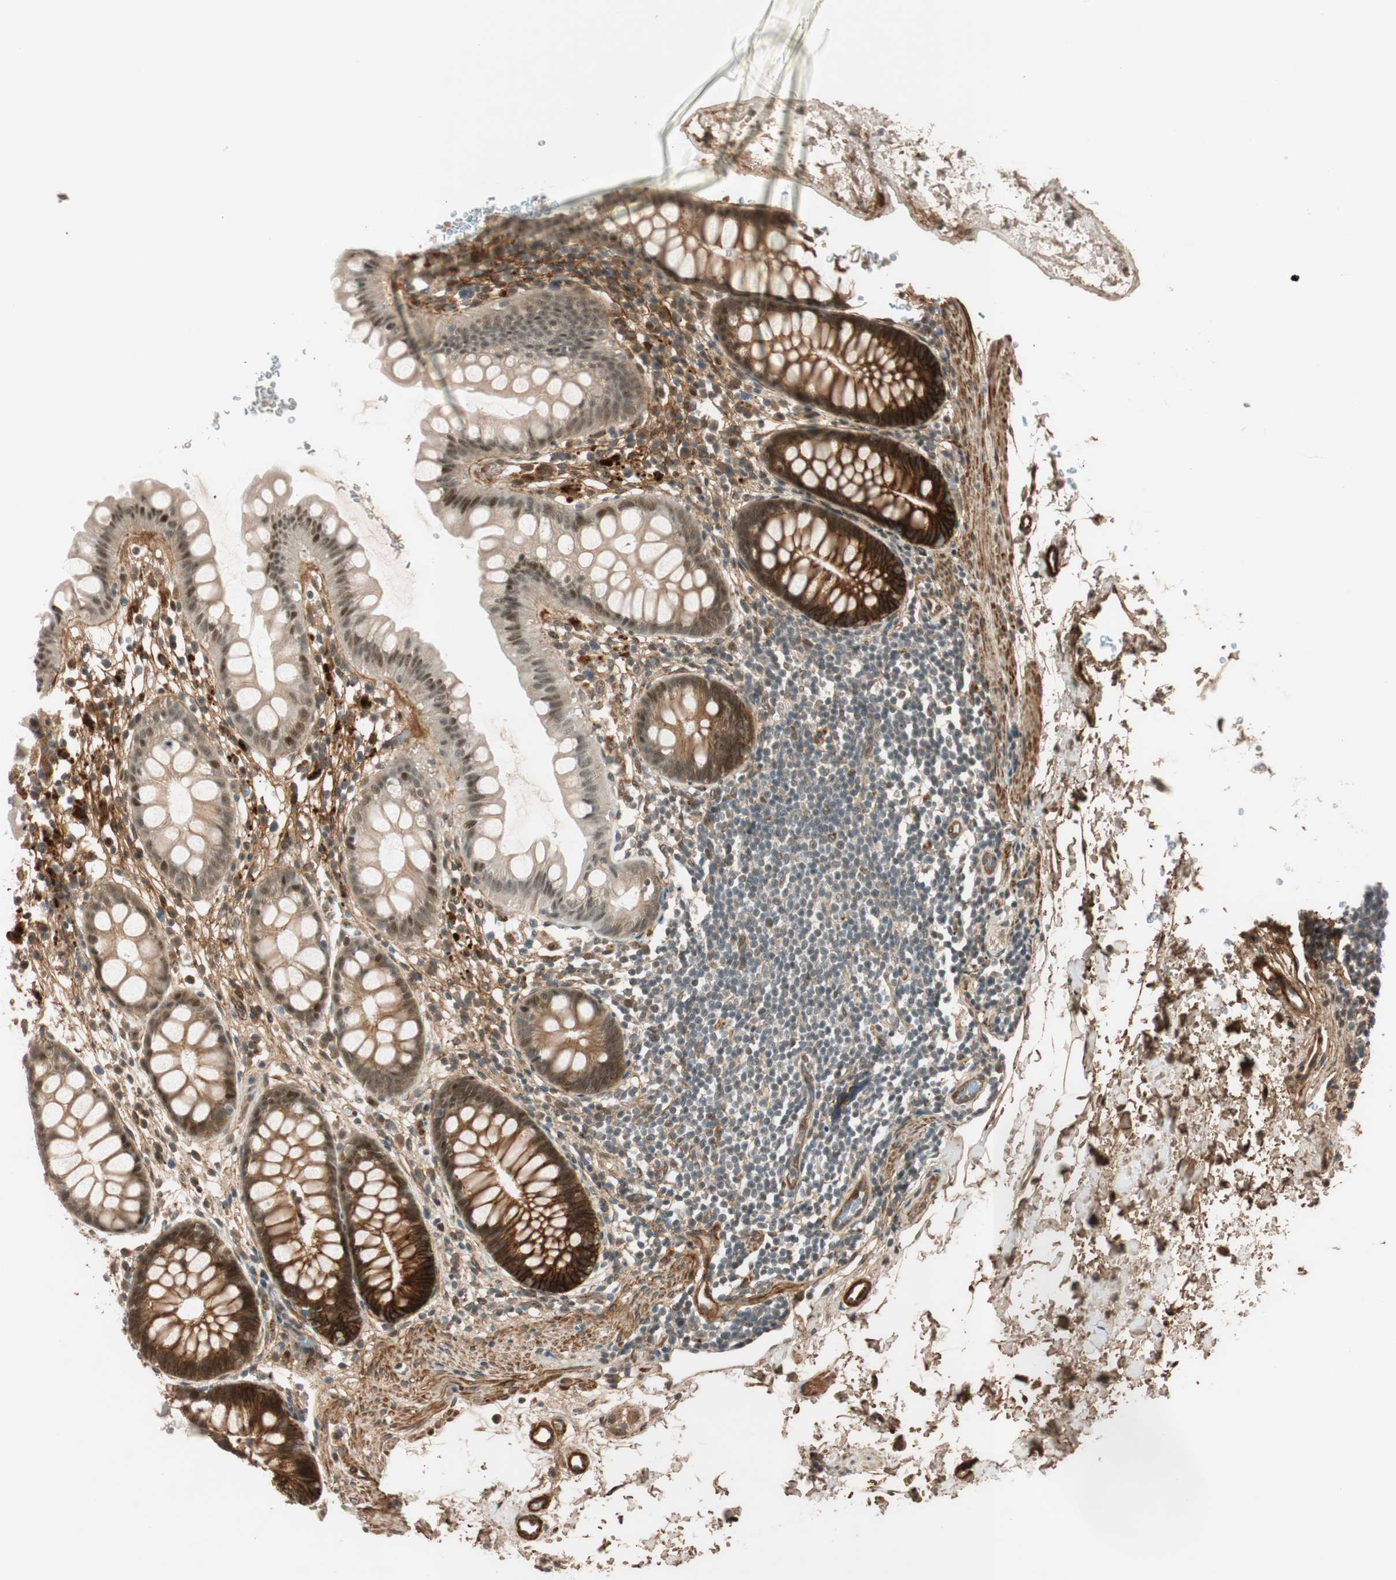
{"staining": {"intensity": "strong", "quantity": "25%-75%", "location": "cytoplasmic/membranous,nuclear"}, "tissue": "rectum", "cell_type": "Glandular cells", "image_type": "normal", "snomed": [{"axis": "morphology", "description": "Normal tissue, NOS"}, {"axis": "topography", "description": "Rectum"}], "caption": "Immunohistochemistry (DAB) staining of benign human rectum shows strong cytoplasmic/membranous,nuclear protein expression in approximately 25%-75% of glandular cells. The staining is performed using DAB brown chromogen to label protein expression. The nuclei are counter-stained blue using hematoxylin.", "gene": "EPHA6", "patient": {"sex": "female", "age": 24}}